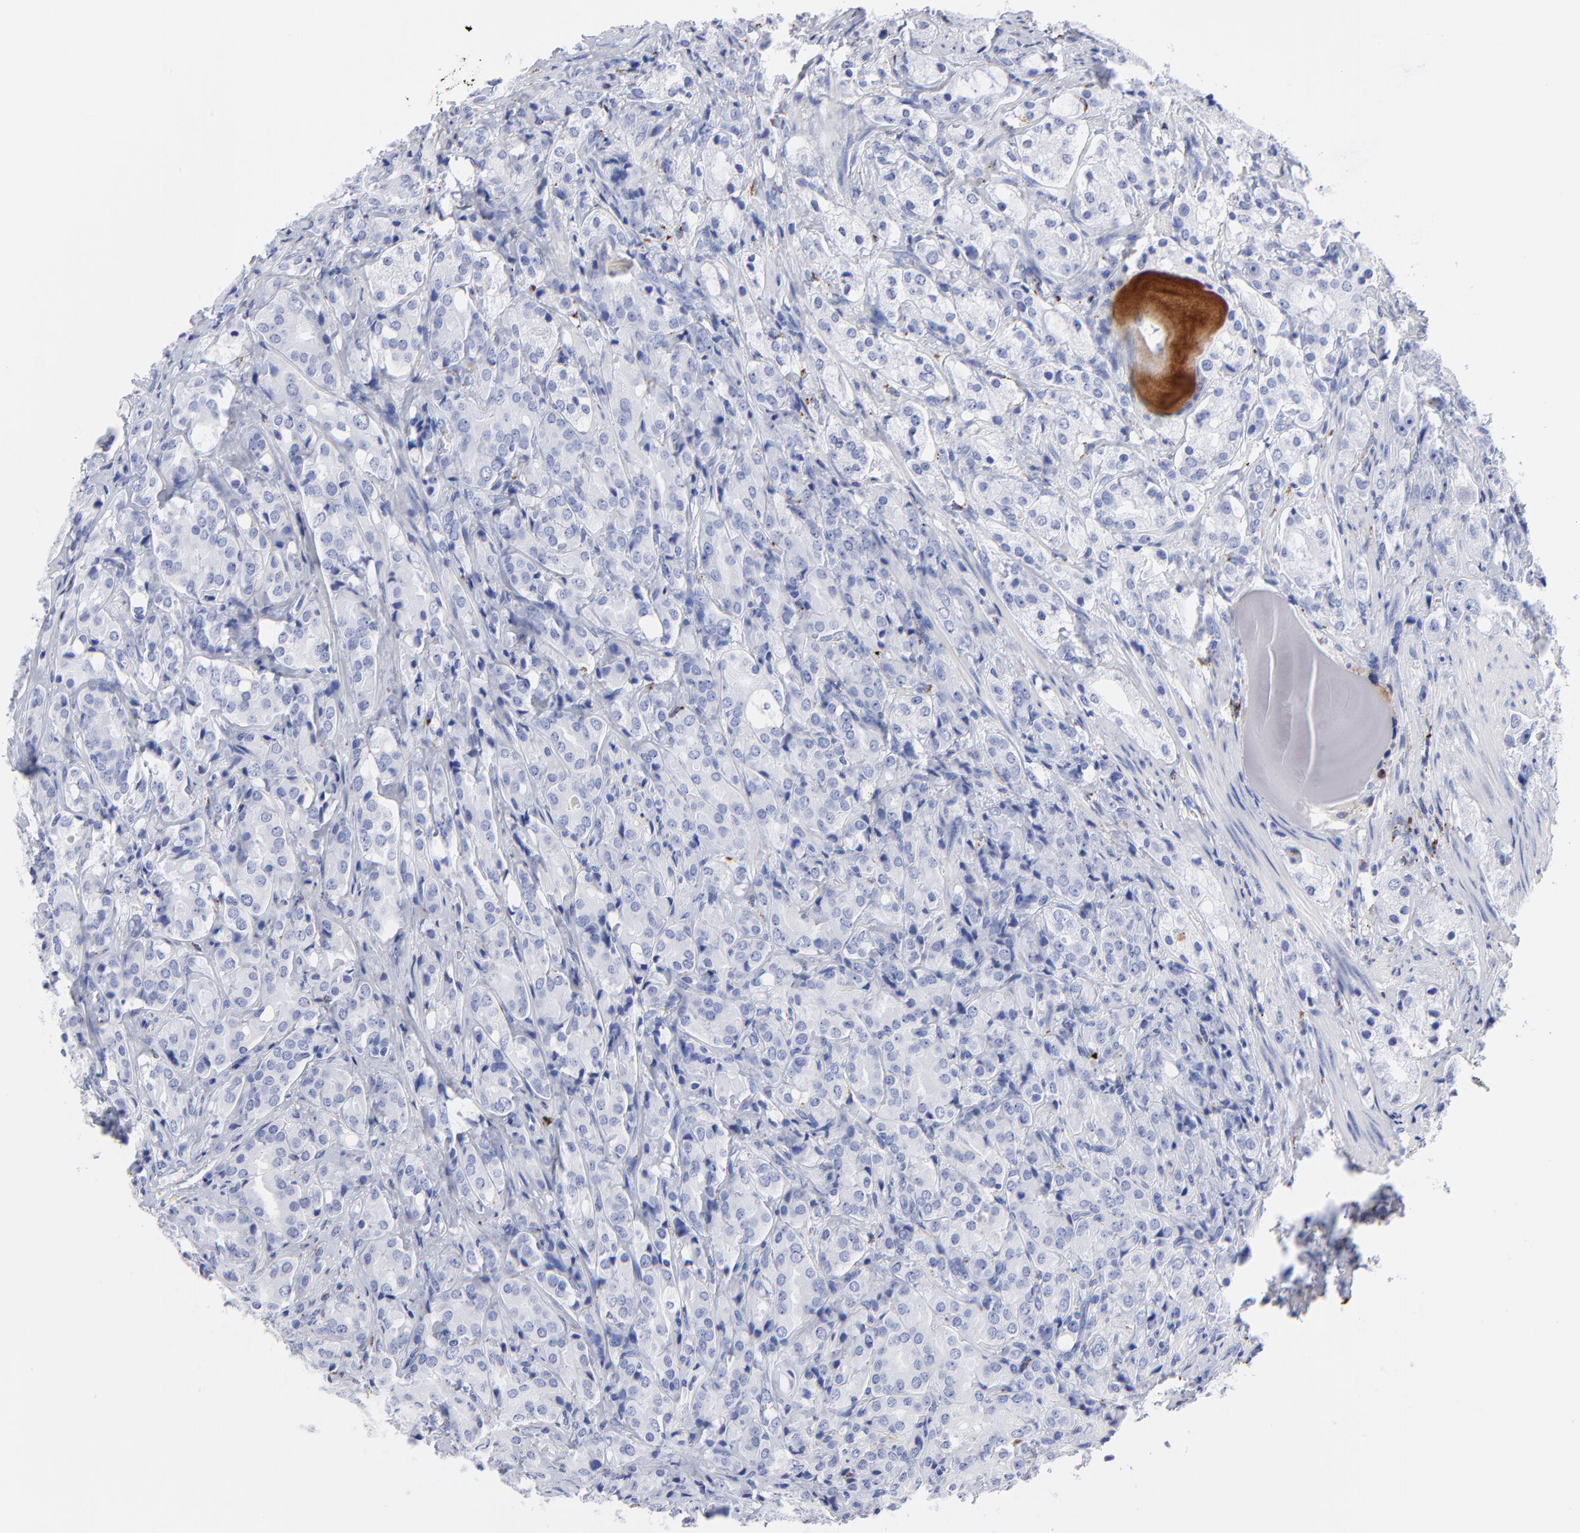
{"staining": {"intensity": "negative", "quantity": "none", "location": "none"}, "tissue": "prostate cancer", "cell_type": "Tumor cells", "image_type": "cancer", "snomed": [{"axis": "morphology", "description": "Adenocarcinoma, High grade"}, {"axis": "topography", "description": "Prostate"}], "caption": "Protein analysis of high-grade adenocarcinoma (prostate) exhibits no significant expression in tumor cells.", "gene": "CPVL", "patient": {"sex": "male", "age": 68}}